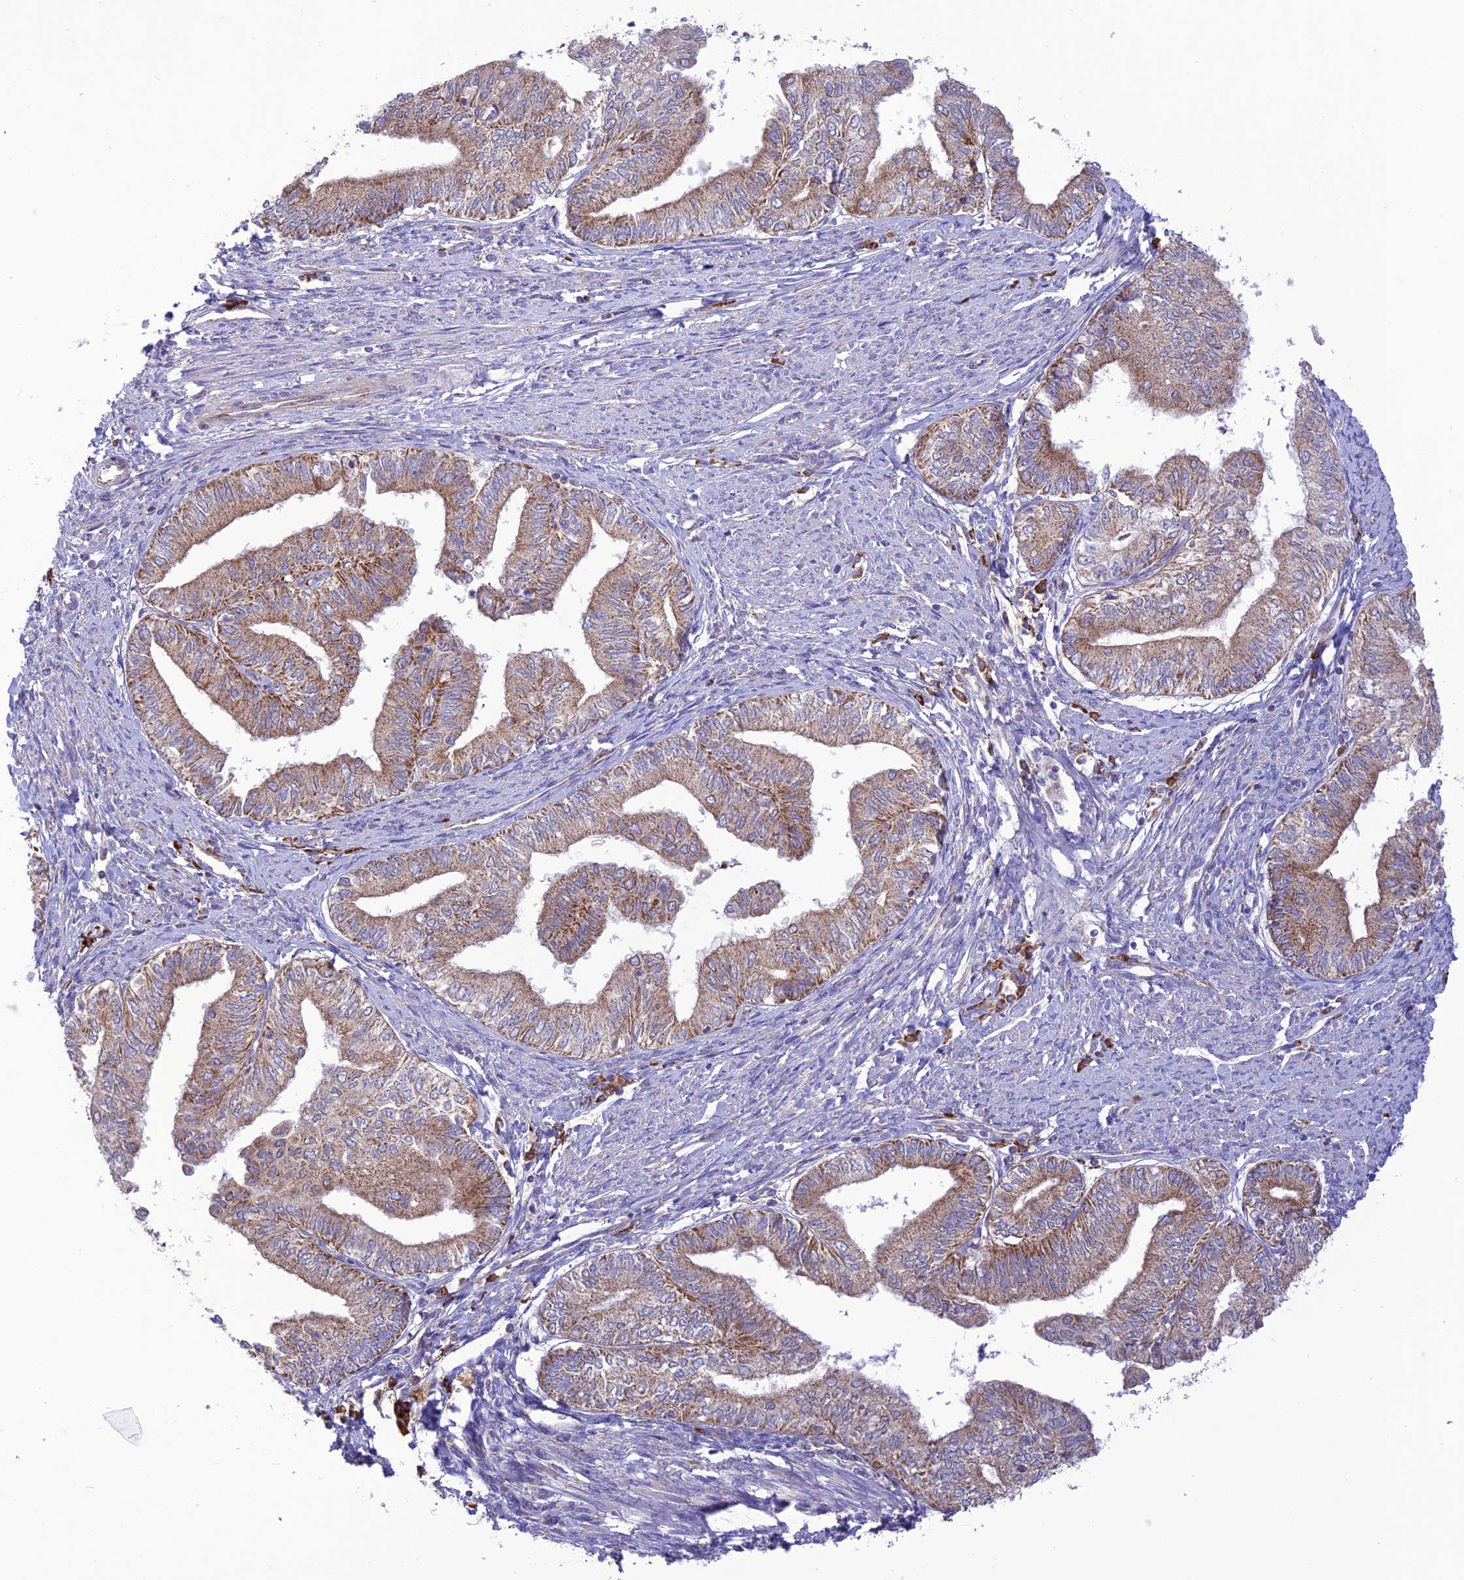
{"staining": {"intensity": "moderate", "quantity": "25%-75%", "location": "cytoplasmic/membranous"}, "tissue": "endometrial cancer", "cell_type": "Tumor cells", "image_type": "cancer", "snomed": [{"axis": "morphology", "description": "Adenocarcinoma, NOS"}, {"axis": "topography", "description": "Endometrium"}], "caption": "Human adenocarcinoma (endometrial) stained with a protein marker reveals moderate staining in tumor cells.", "gene": "UAP1L1", "patient": {"sex": "female", "age": 66}}